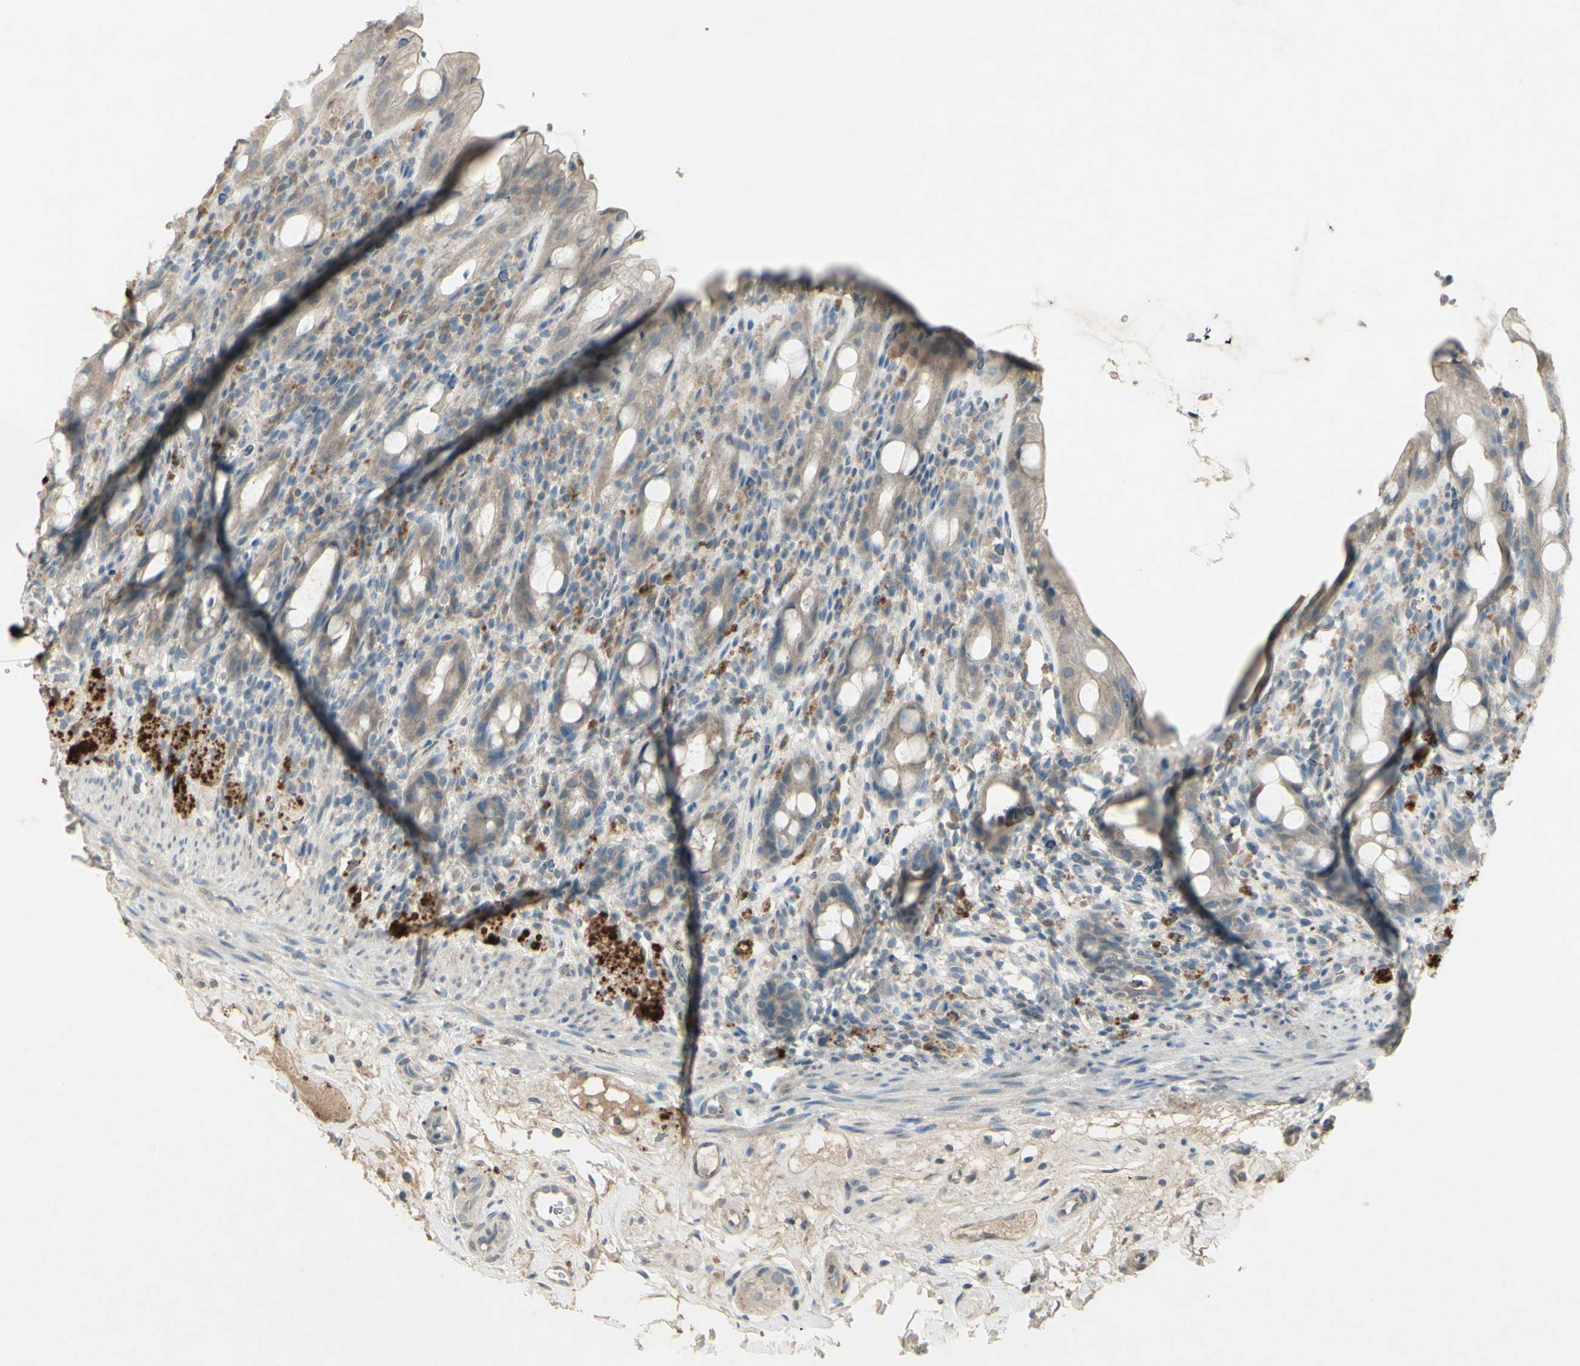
{"staining": {"intensity": "weak", "quantity": ">75%", "location": "cytoplasmic/membranous"}, "tissue": "rectum", "cell_type": "Glandular cells", "image_type": "normal", "snomed": [{"axis": "morphology", "description": "Normal tissue, NOS"}, {"axis": "topography", "description": "Rectum"}], "caption": "The histopathology image exhibits staining of normal rectum, revealing weak cytoplasmic/membranous protein positivity (brown color) within glandular cells.", "gene": "TIMM21", "patient": {"sex": "male", "age": 44}}